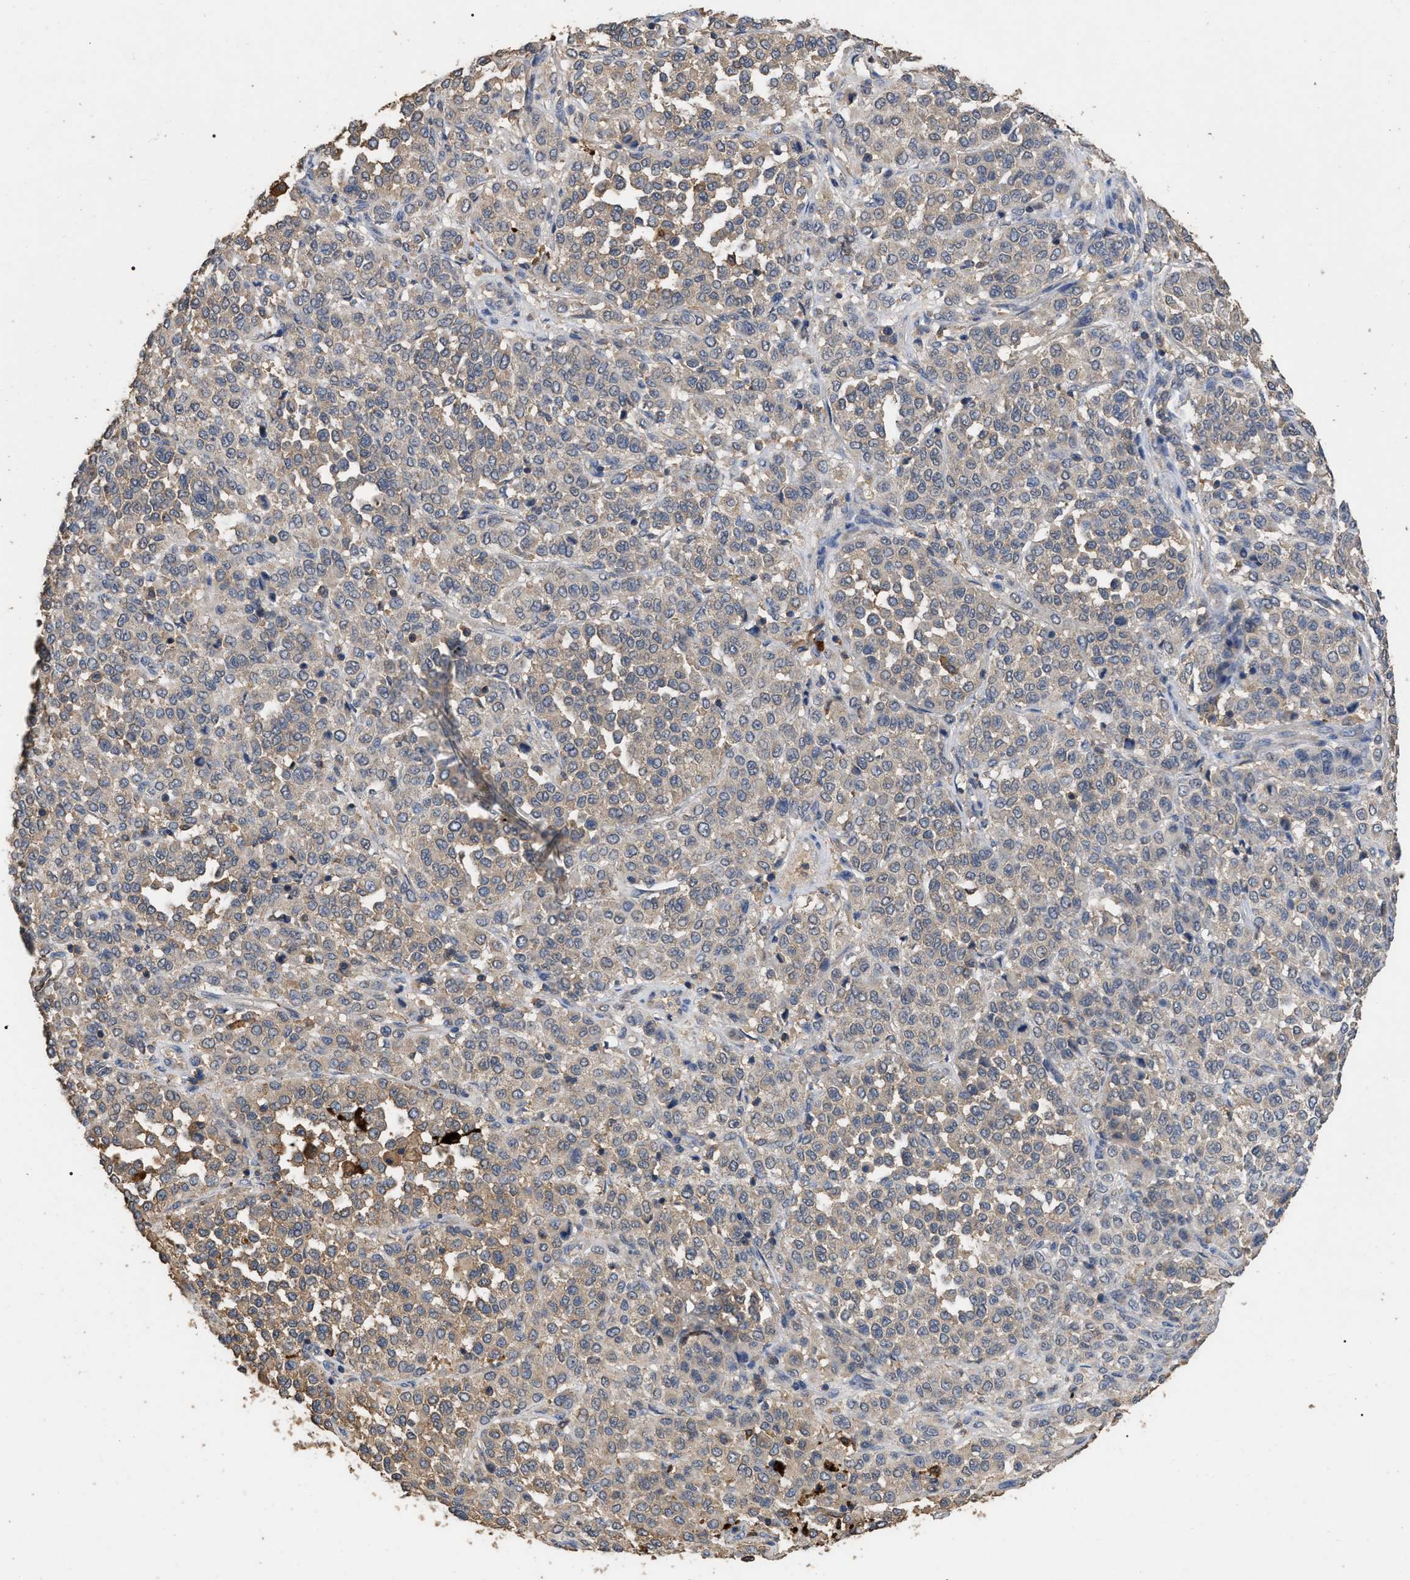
{"staining": {"intensity": "weak", "quantity": "25%-75%", "location": "cytoplasmic/membranous"}, "tissue": "melanoma", "cell_type": "Tumor cells", "image_type": "cancer", "snomed": [{"axis": "morphology", "description": "Malignant melanoma, Metastatic site"}, {"axis": "topography", "description": "Pancreas"}], "caption": "Malignant melanoma (metastatic site) tissue demonstrates weak cytoplasmic/membranous expression in approximately 25%-75% of tumor cells", "gene": "GPR179", "patient": {"sex": "female", "age": 30}}